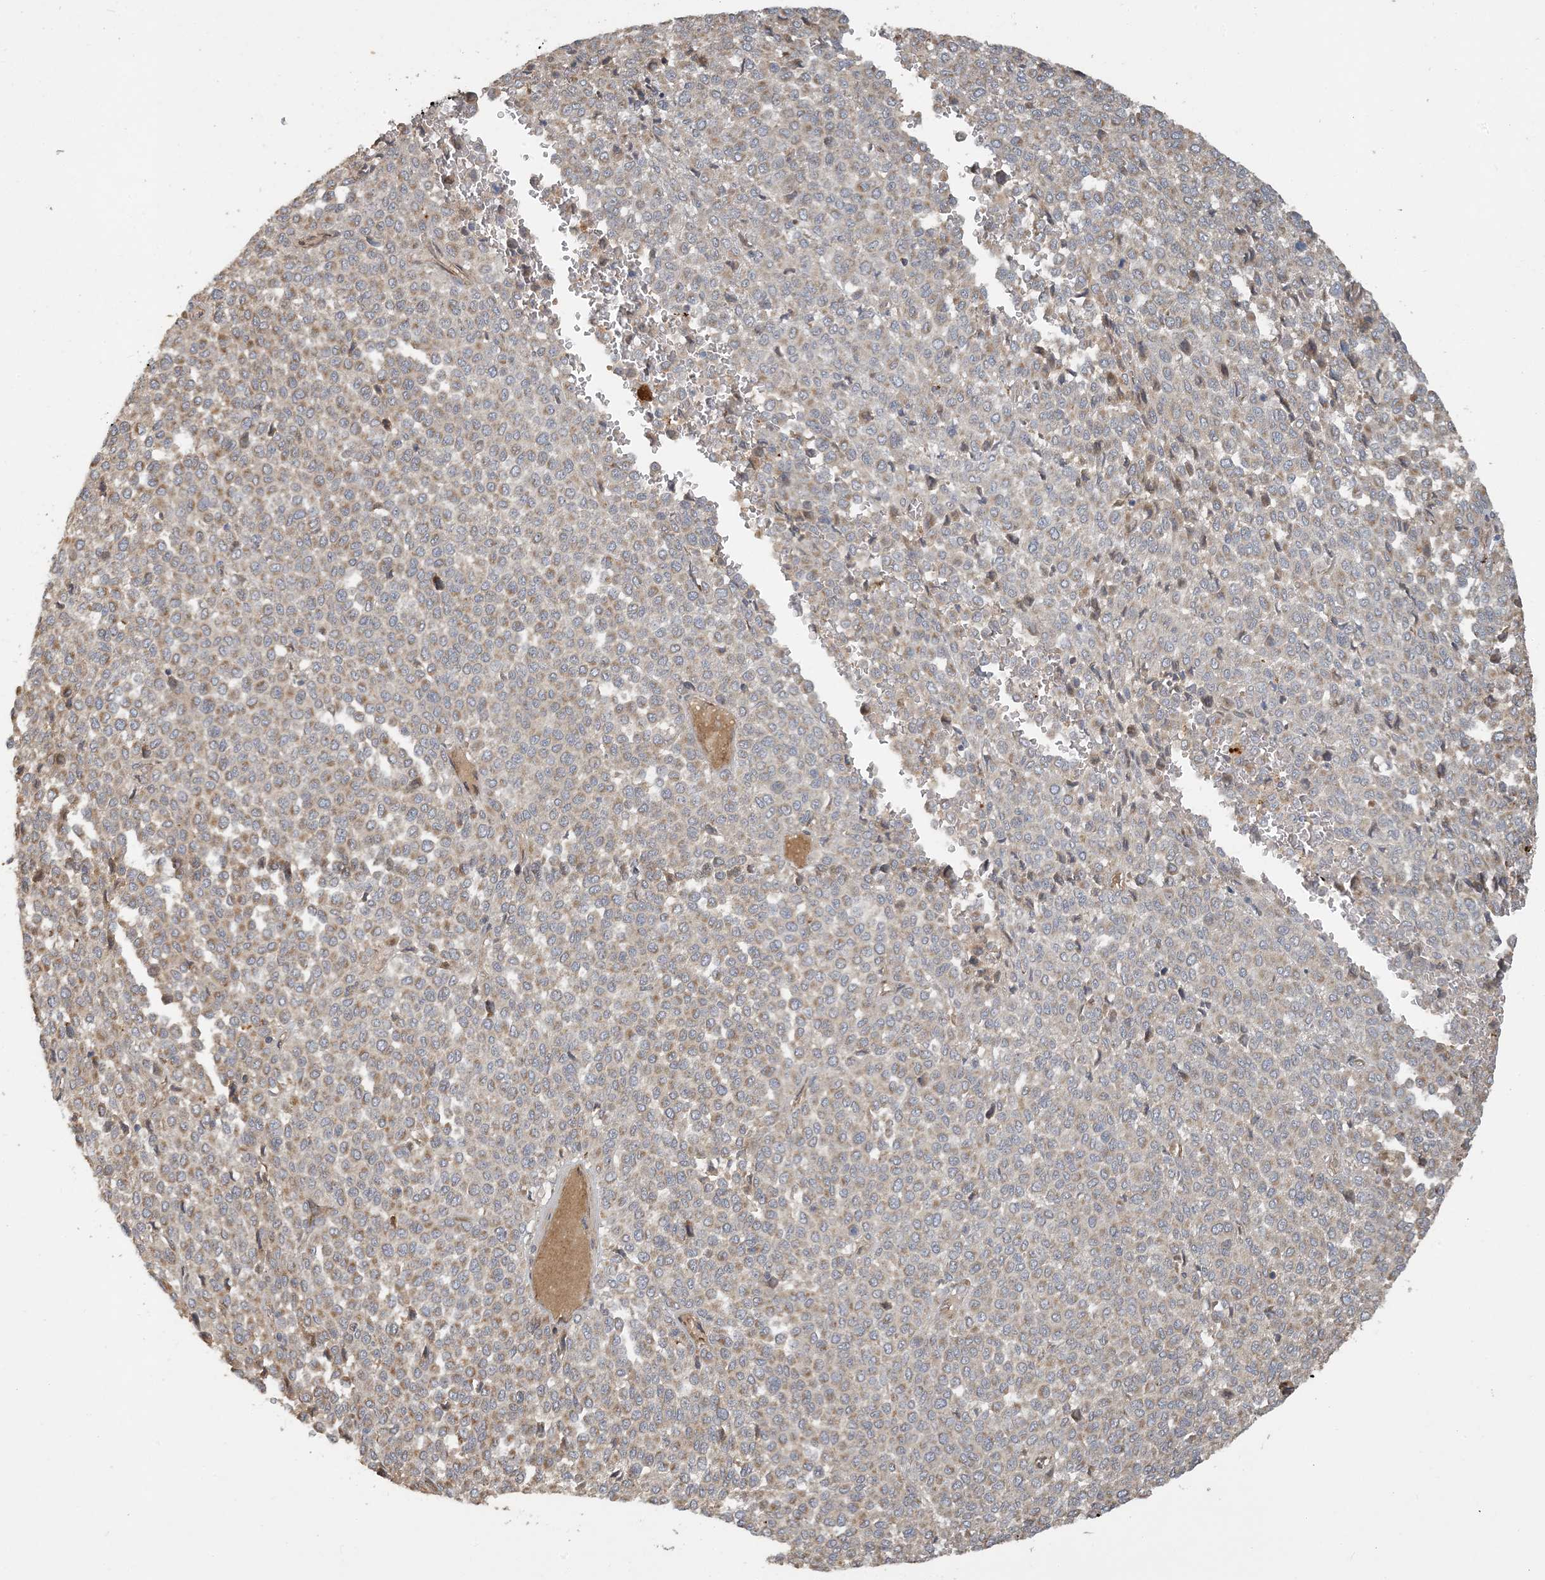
{"staining": {"intensity": "moderate", "quantity": ">75%", "location": "cytoplasmic/membranous"}, "tissue": "melanoma", "cell_type": "Tumor cells", "image_type": "cancer", "snomed": [{"axis": "morphology", "description": "Malignant melanoma, Metastatic site"}, {"axis": "topography", "description": "Pancreas"}], "caption": "A brown stain labels moderate cytoplasmic/membranous expression of a protein in malignant melanoma (metastatic site) tumor cells.", "gene": "LTN1", "patient": {"sex": "female", "age": 30}}